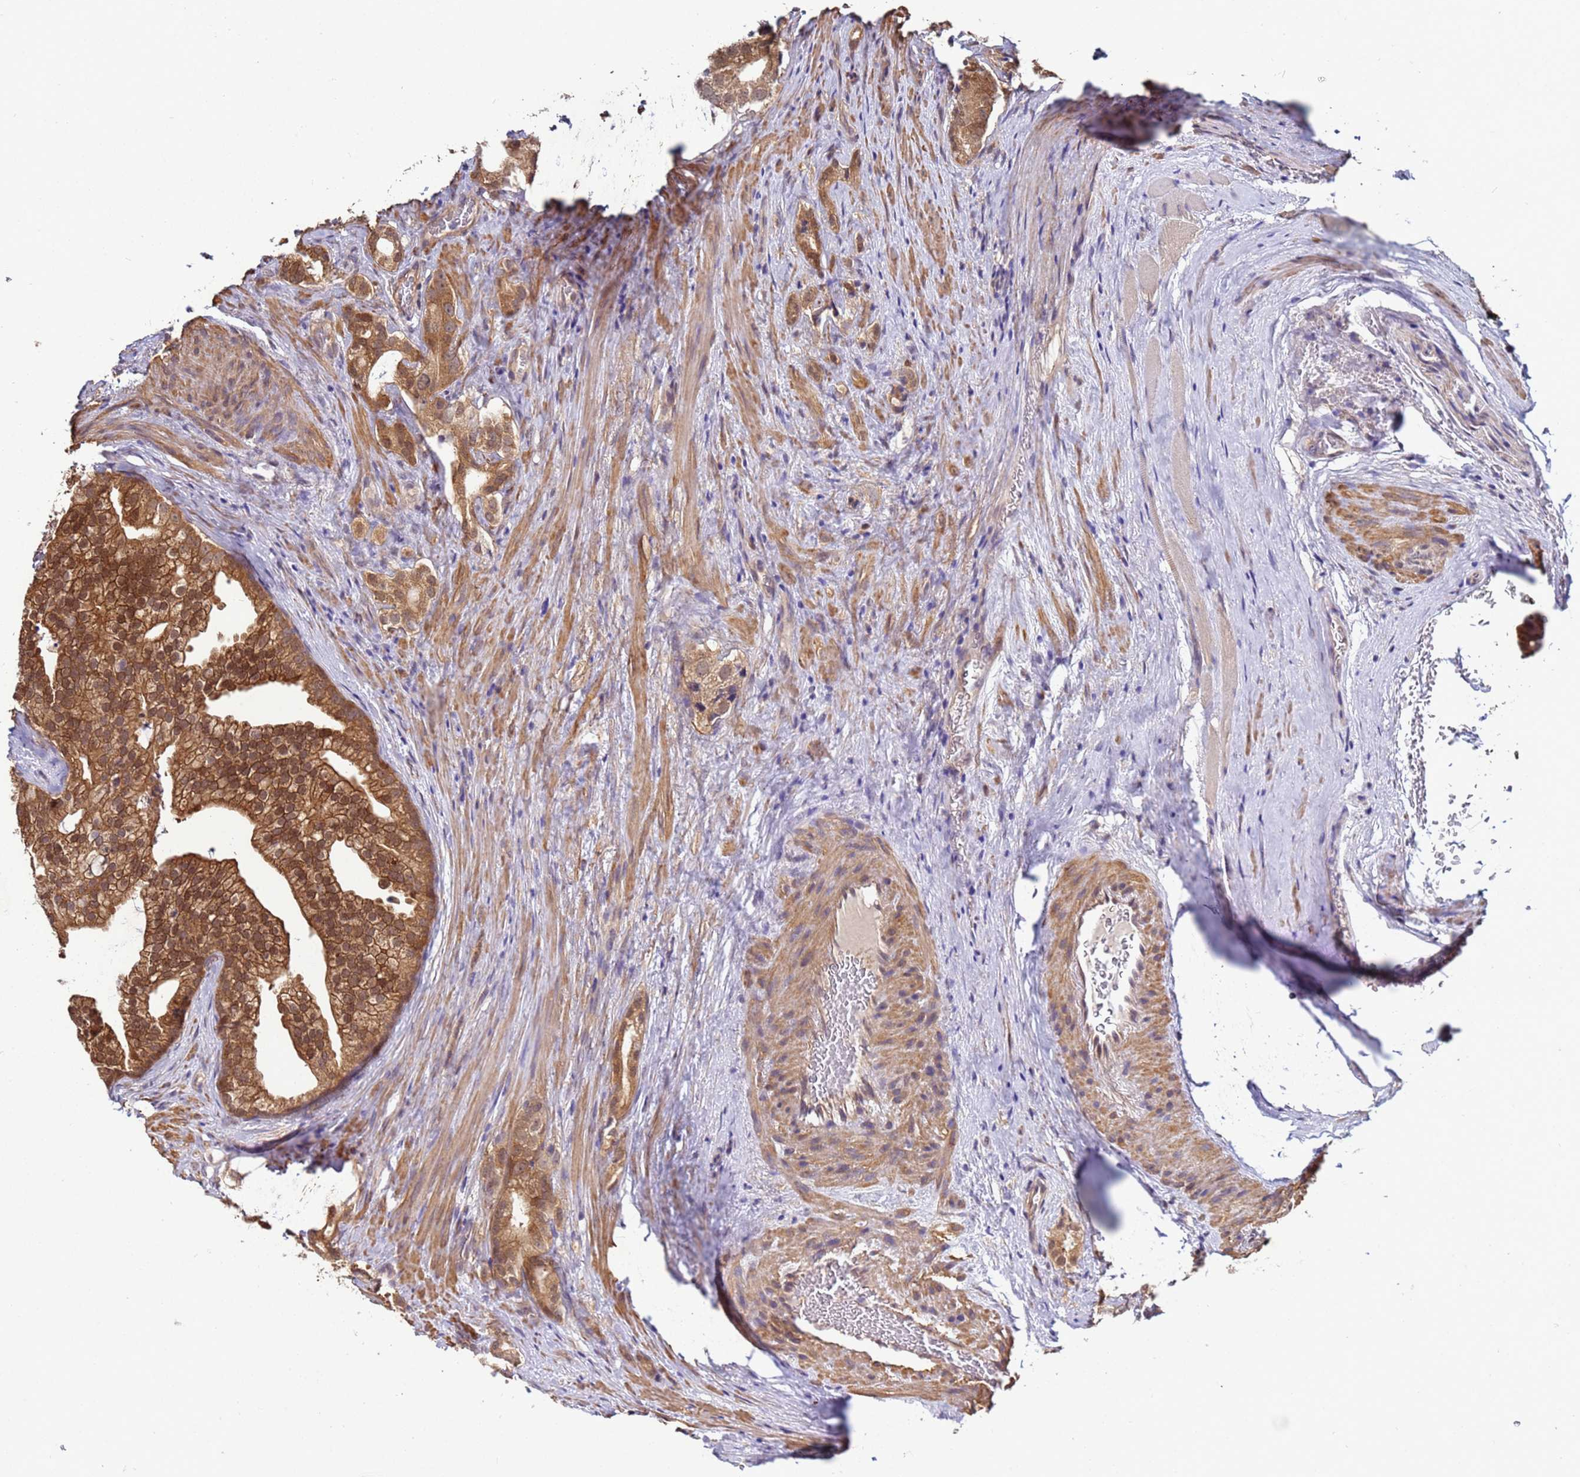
{"staining": {"intensity": "moderate", "quantity": ">75%", "location": "cytoplasmic/membranous"}, "tissue": "prostate cancer", "cell_type": "Tumor cells", "image_type": "cancer", "snomed": [{"axis": "morphology", "description": "Adenocarcinoma, Low grade"}, {"axis": "topography", "description": "Prostate"}], "caption": "Prostate cancer (adenocarcinoma (low-grade)) stained for a protein shows moderate cytoplasmic/membranous positivity in tumor cells.", "gene": "NAXE", "patient": {"sex": "male", "age": 71}}